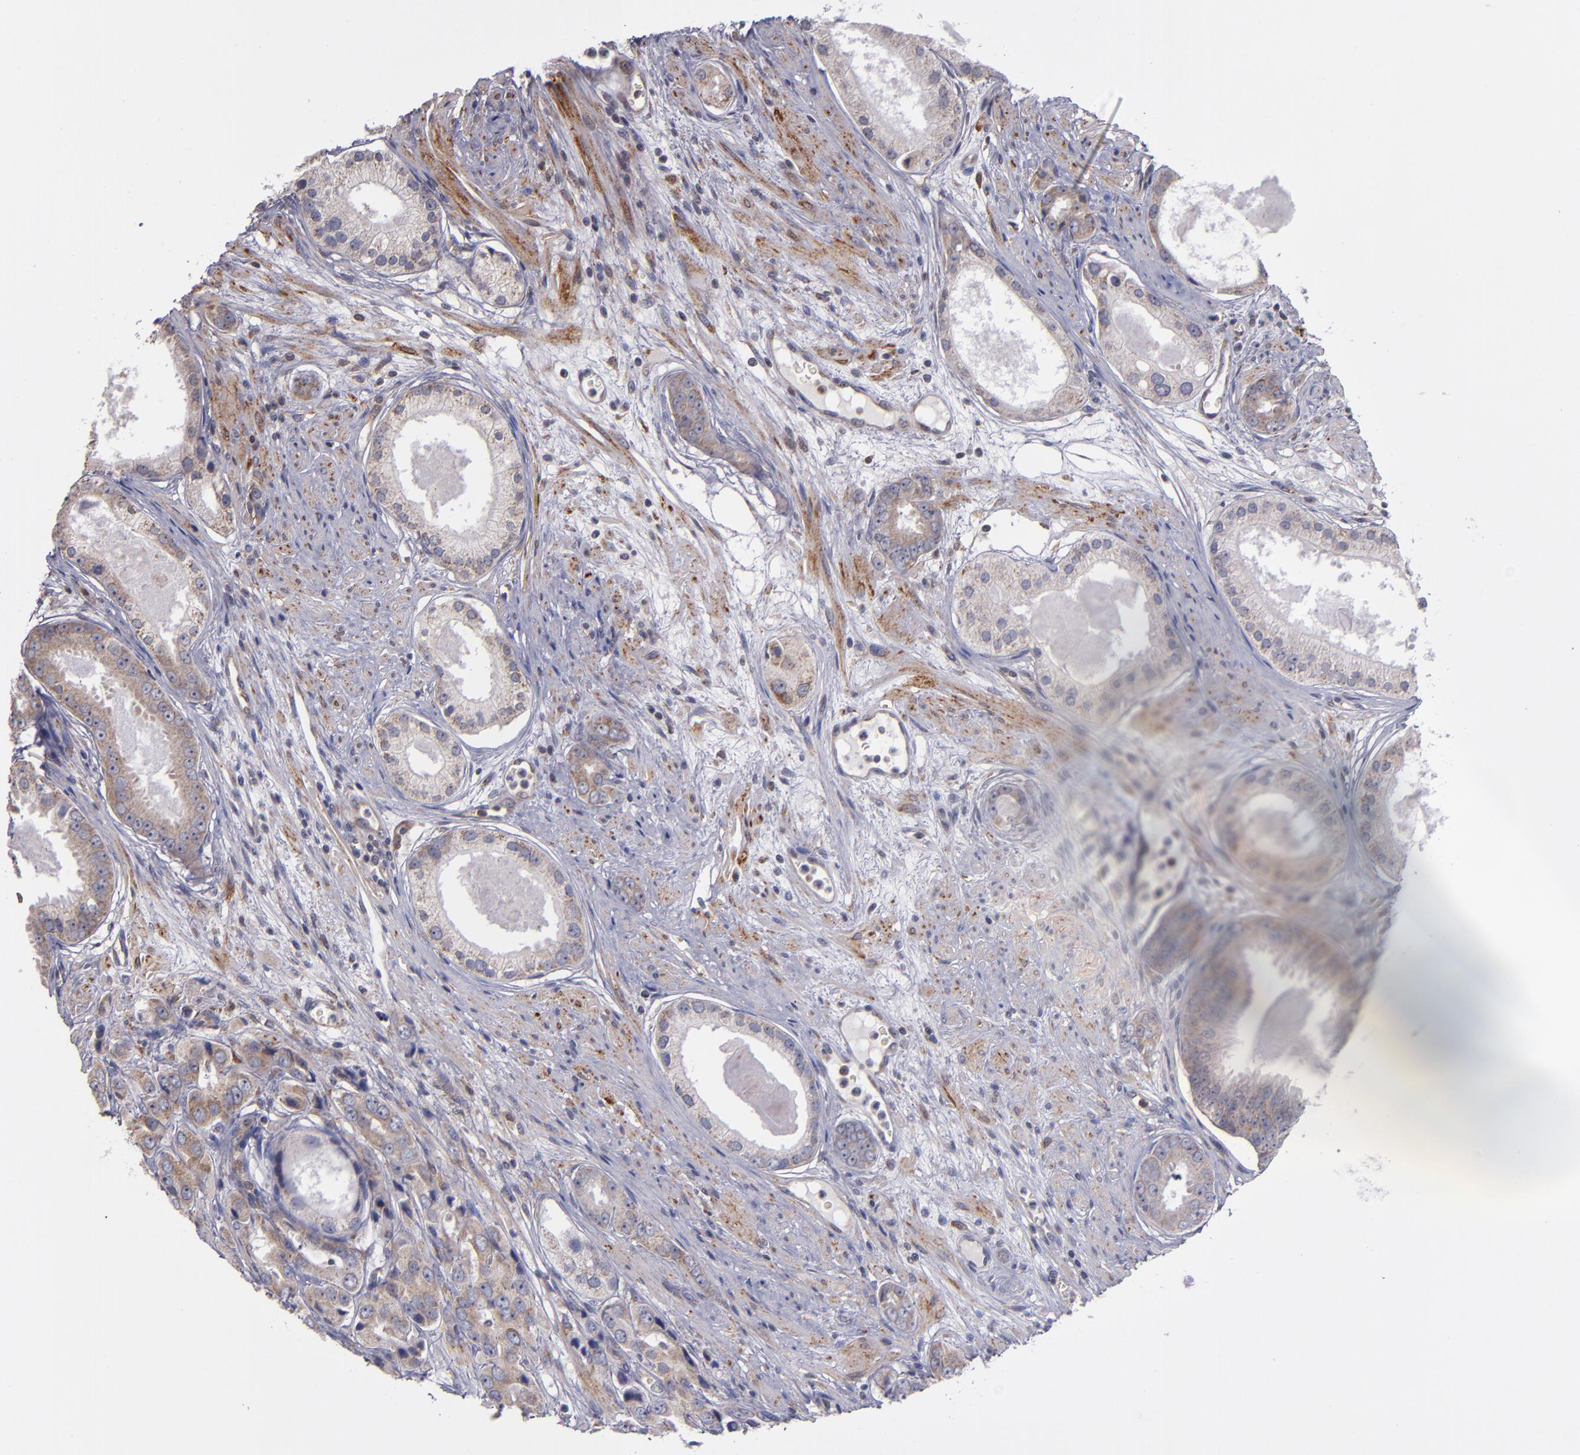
{"staining": {"intensity": "weak", "quantity": ">75%", "location": "cytoplasmic/membranous"}, "tissue": "prostate cancer", "cell_type": "Tumor cells", "image_type": "cancer", "snomed": [{"axis": "morphology", "description": "Adenocarcinoma, Medium grade"}, {"axis": "topography", "description": "Prostate"}], "caption": "IHC of human medium-grade adenocarcinoma (prostate) exhibits low levels of weak cytoplasmic/membranous positivity in about >75% of tumor cells.", "gene": "CASP1", "patient": {"sex": "male", "age": 53}}